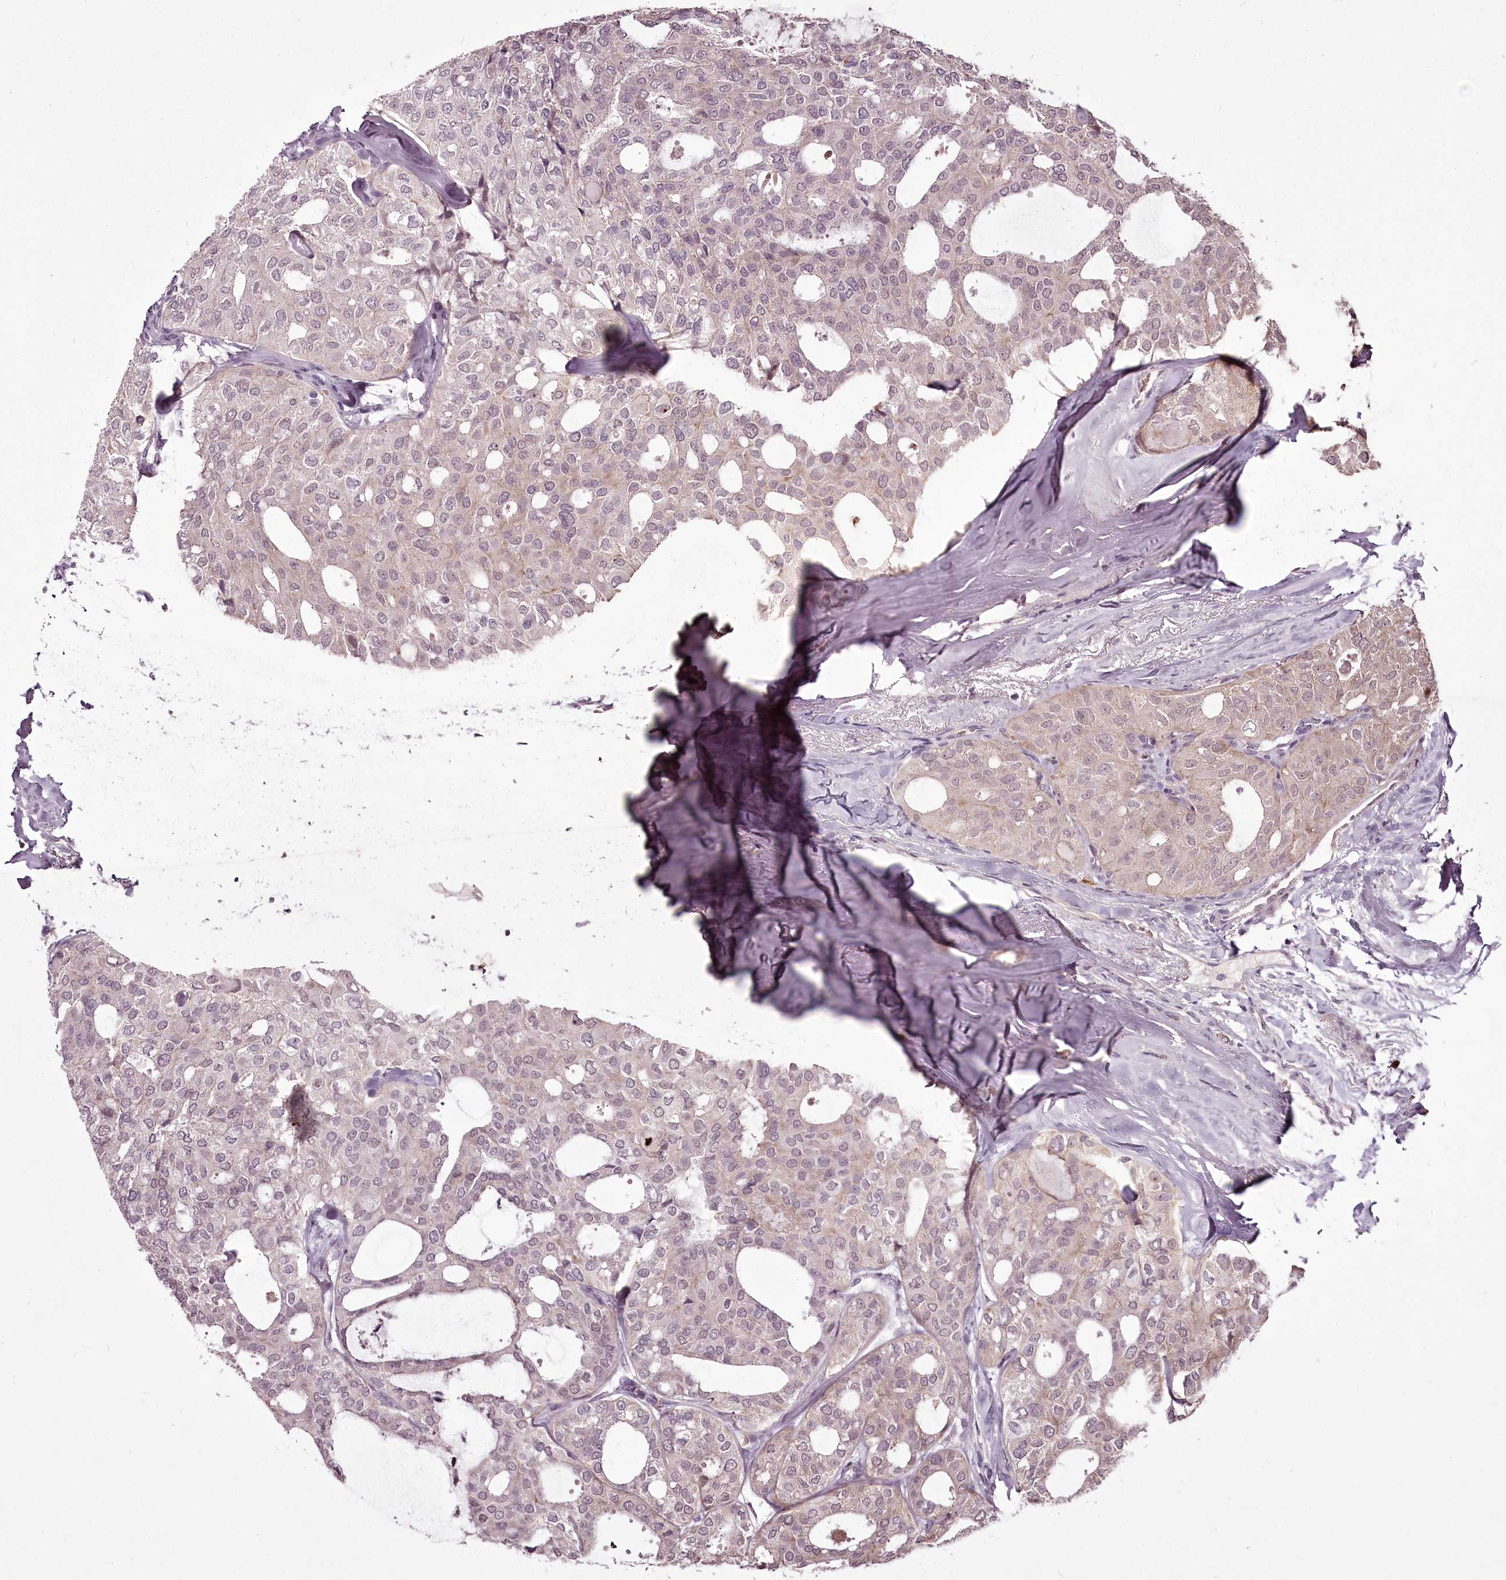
{"staining": {"intensity": "weak", "quantity": "<25%", "location": "nuclear"}, "tissue": "thyroid cancer", "cell_type": "Tumor cells", "image_type": "cancer", "snomed": [{"axis": "morphology", "description": "Follicular adenoma carcinoma, NOS"}, {"axis": "topography", "description": "Thyroid gland"}], "caption": "DAB (3,3'-diaminobenzidine) immunohistochemical staining of thyroid cancer (follicular adenoma carcinoma) exhibits no significant positivity in tumor cells.", "gene": "ADRA1D", "patient": {"sex": "male", "age": 75}}